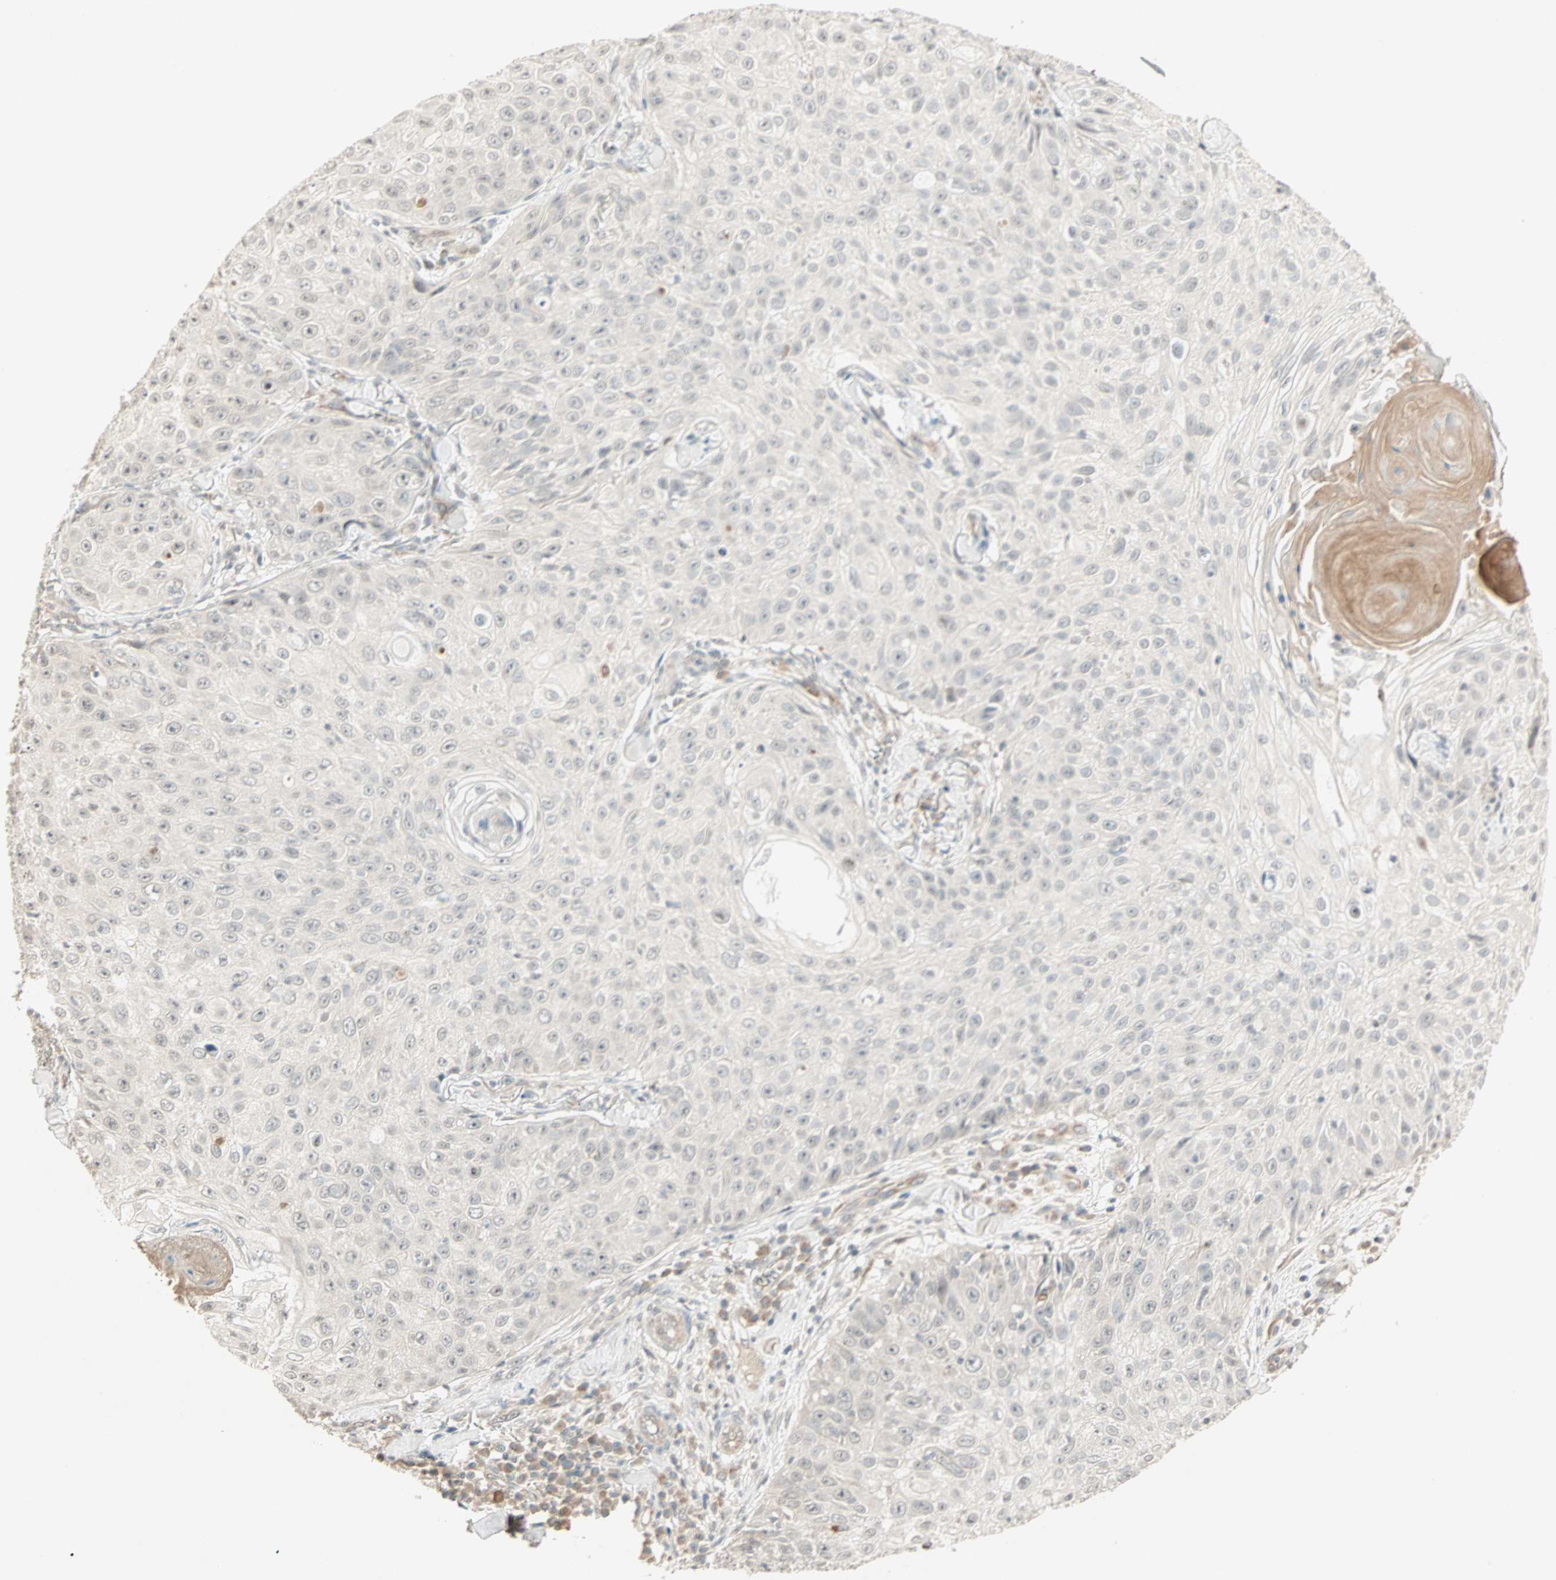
{"staining": {"intensity": "weak", "quantity": "<25%", "location": "nuclear"}, "tissue": "skin cancer", "cell_type": "Tumor cells", "image_type": "cancer", "snomed": [{"axis": "morphology", "description": "Squamous cell carcinoma, NOS"}, {"axis": "topography", "description": "Skin"}], "caption": "Immunohistochemistry (IHC) image of skin squamous cell carcinoma stained for a protein (brown), which reveals no expression in tumor cells.", "gene": "ACSL5", "patient": {"sex": "male", "age": 86}}